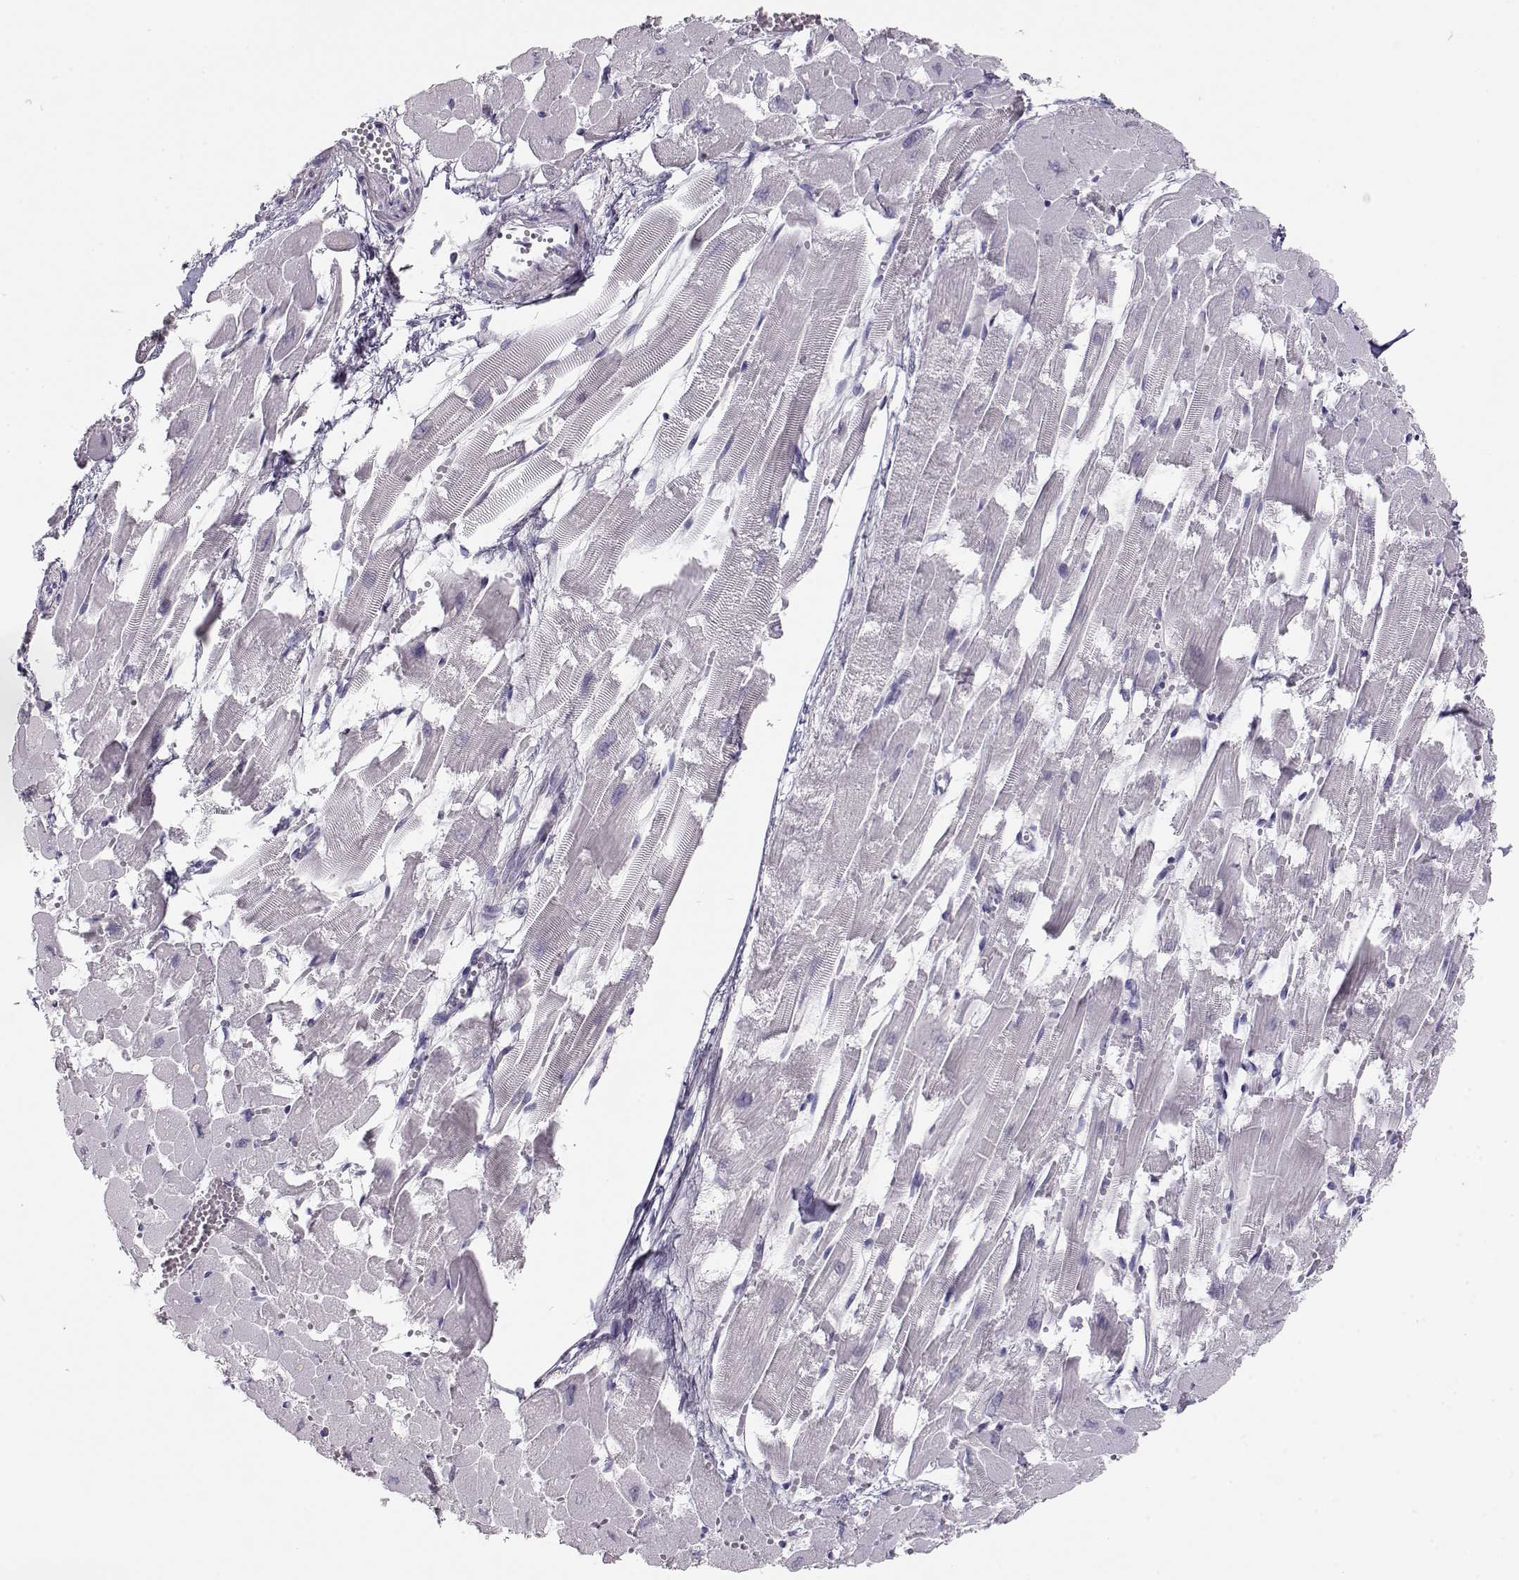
{"staining": {"intensity": "negative", "quantity": "none", "location": "none"}, "tissue": "heart muscle", "cell_type": "Cardiomyocytes", "image_type": "normal", "snomed": [{"axis": "morphology", "description": "Normal tissue, NOS"}, {"axis": "topography", "description": "Heart"}], "caption": "High magnification brightfield microscopy of normal heart muscle stained with DAB (3,3'-diaminobenzidine) (brown) and counterstained with hematoxylin (blue): cardiomyocytes show no significant expression.", "gene": "IMPG1", "patient": {"sex": "female", "age": 52}}